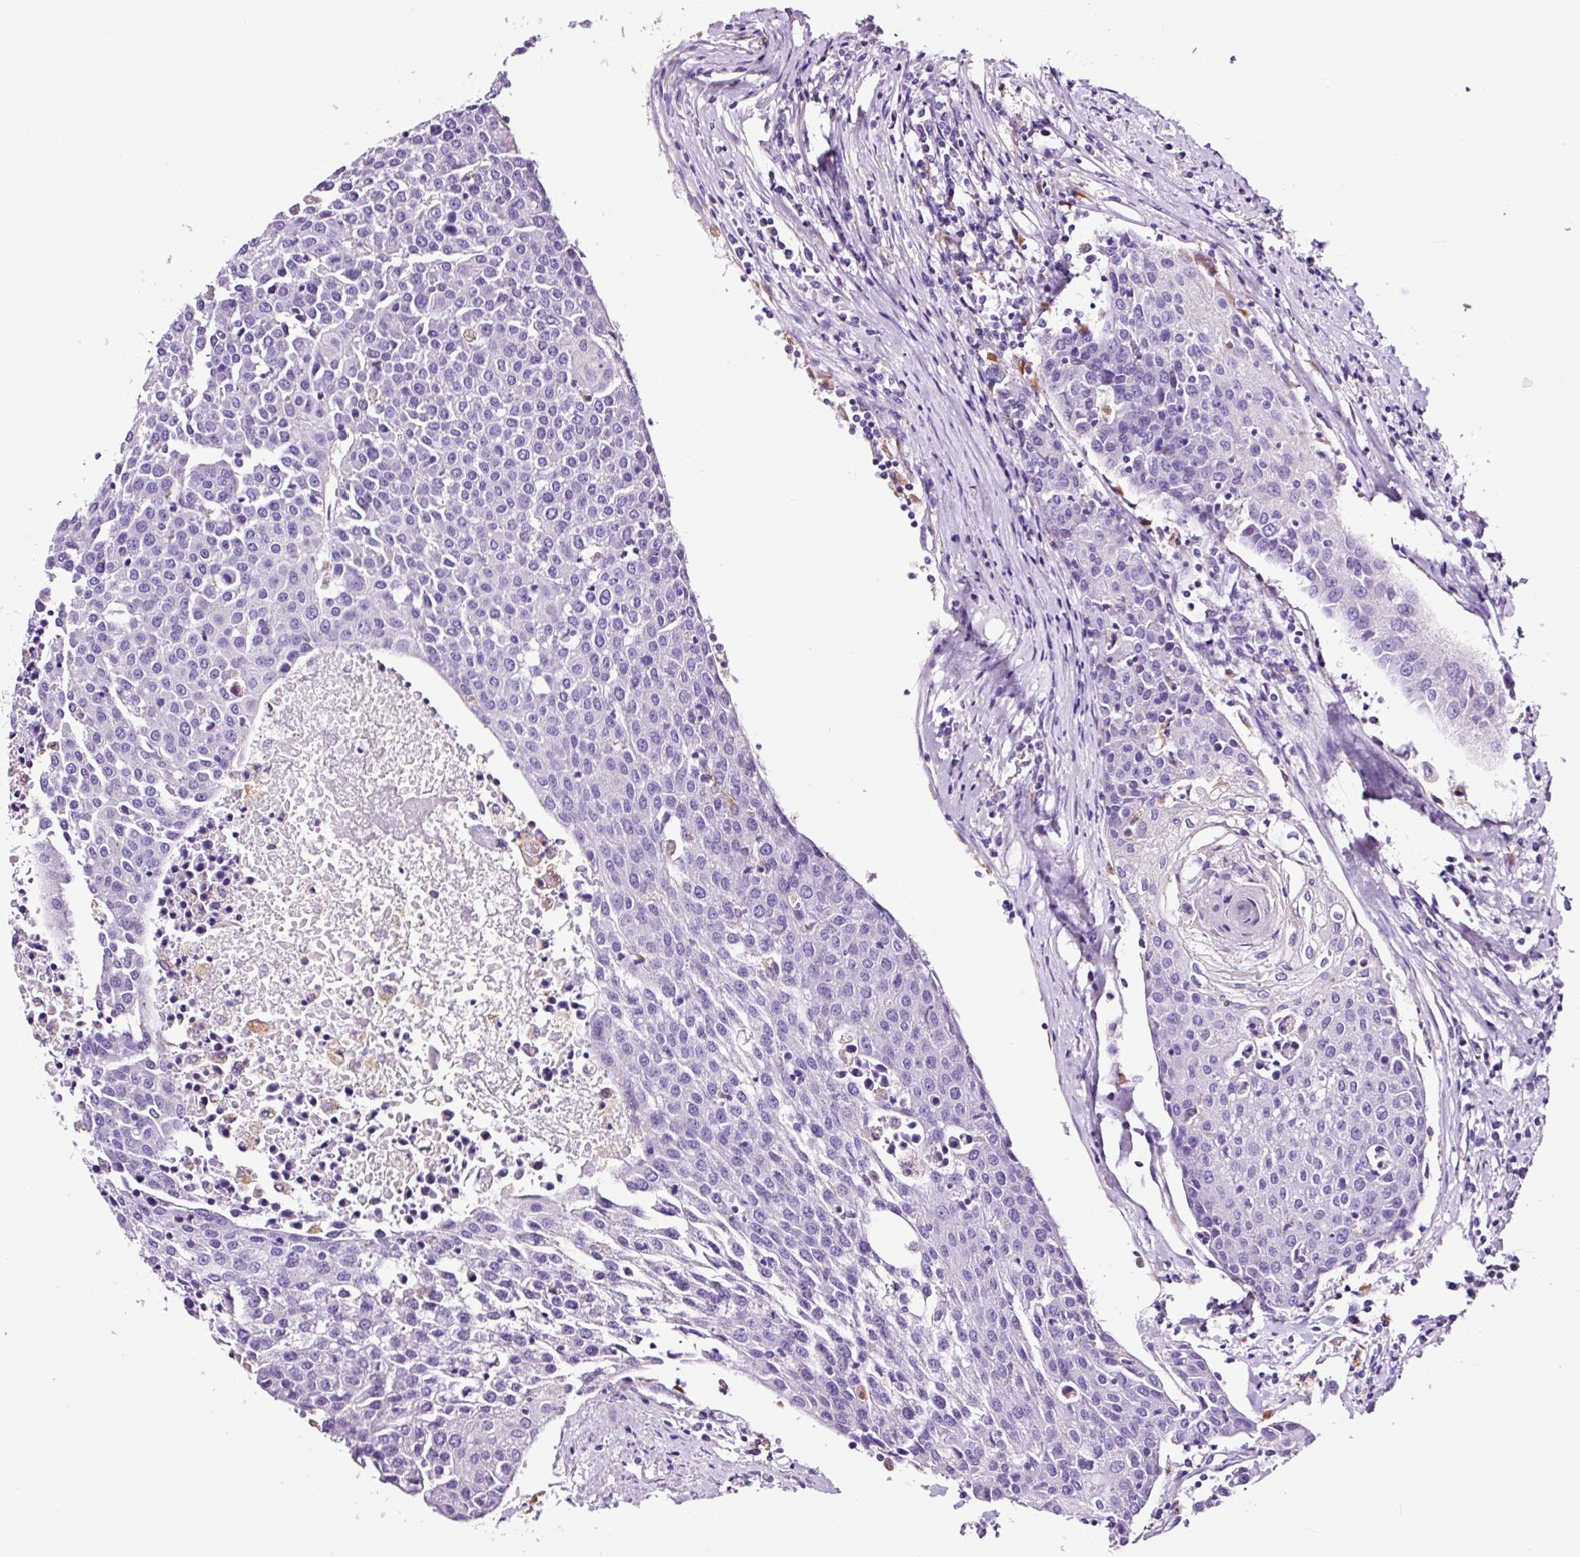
{"staining": {"intensity": "negative", "quantity": "none", "location": "none"}, "tissue": "urothelial cancer", "cell_type": "Tumor cells", "image_type": "cancer", "snomed": [{"axis": "morphology", "description": "Urothelial carcinoma, High grade"}, {"axis": "topography", "description": "Urinary bladder"}], "caption": "Image shows no protein expression in tumor cells of urothelial cancer tissue. (Immunohistochemistry (ihc), brightfield microscopy, high magnification).", "gene": "FBXL7", "patient": {"sex": "female", "age": 85}}